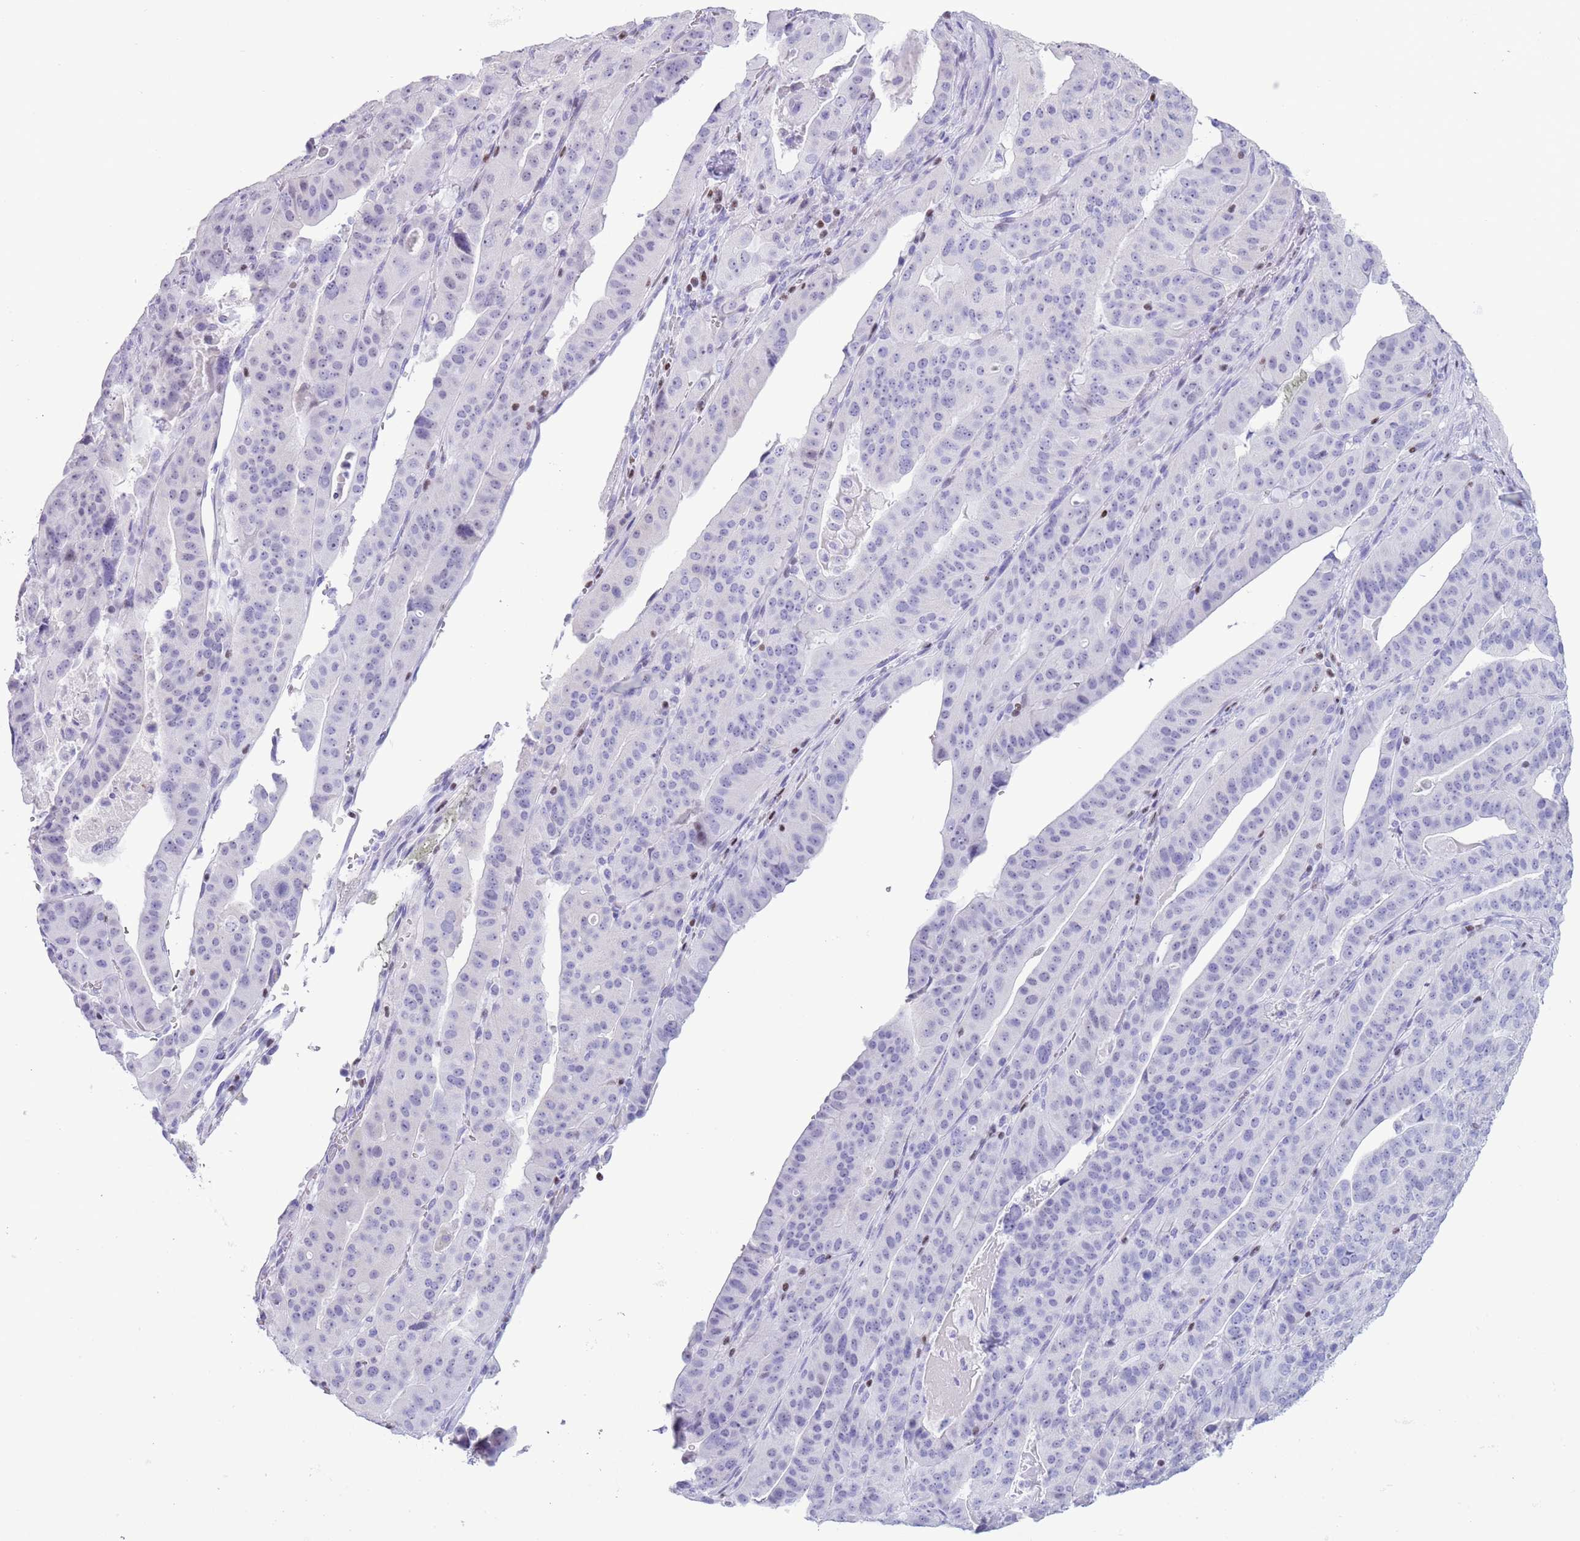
{"staining": {"intensity": "negative", "quantity": "none", "location": "none"}, "tissue": "stomach cancer", "cell_type": "Tumor cells", "image_type": "cancer", "snomed": [{"axis": "morphology", "description": "Adenocarcinoma, NOS"}, {"axis": "topography", "description": "Stomach"}], "caption": "There is no significant expression in tumor cells of stomach adenocarcinoma. (Immunohistochemistry, brightfield microscopy, high magnification).", "gene": "BCL11B", "patient": {"sex": "male", "age": 48}}